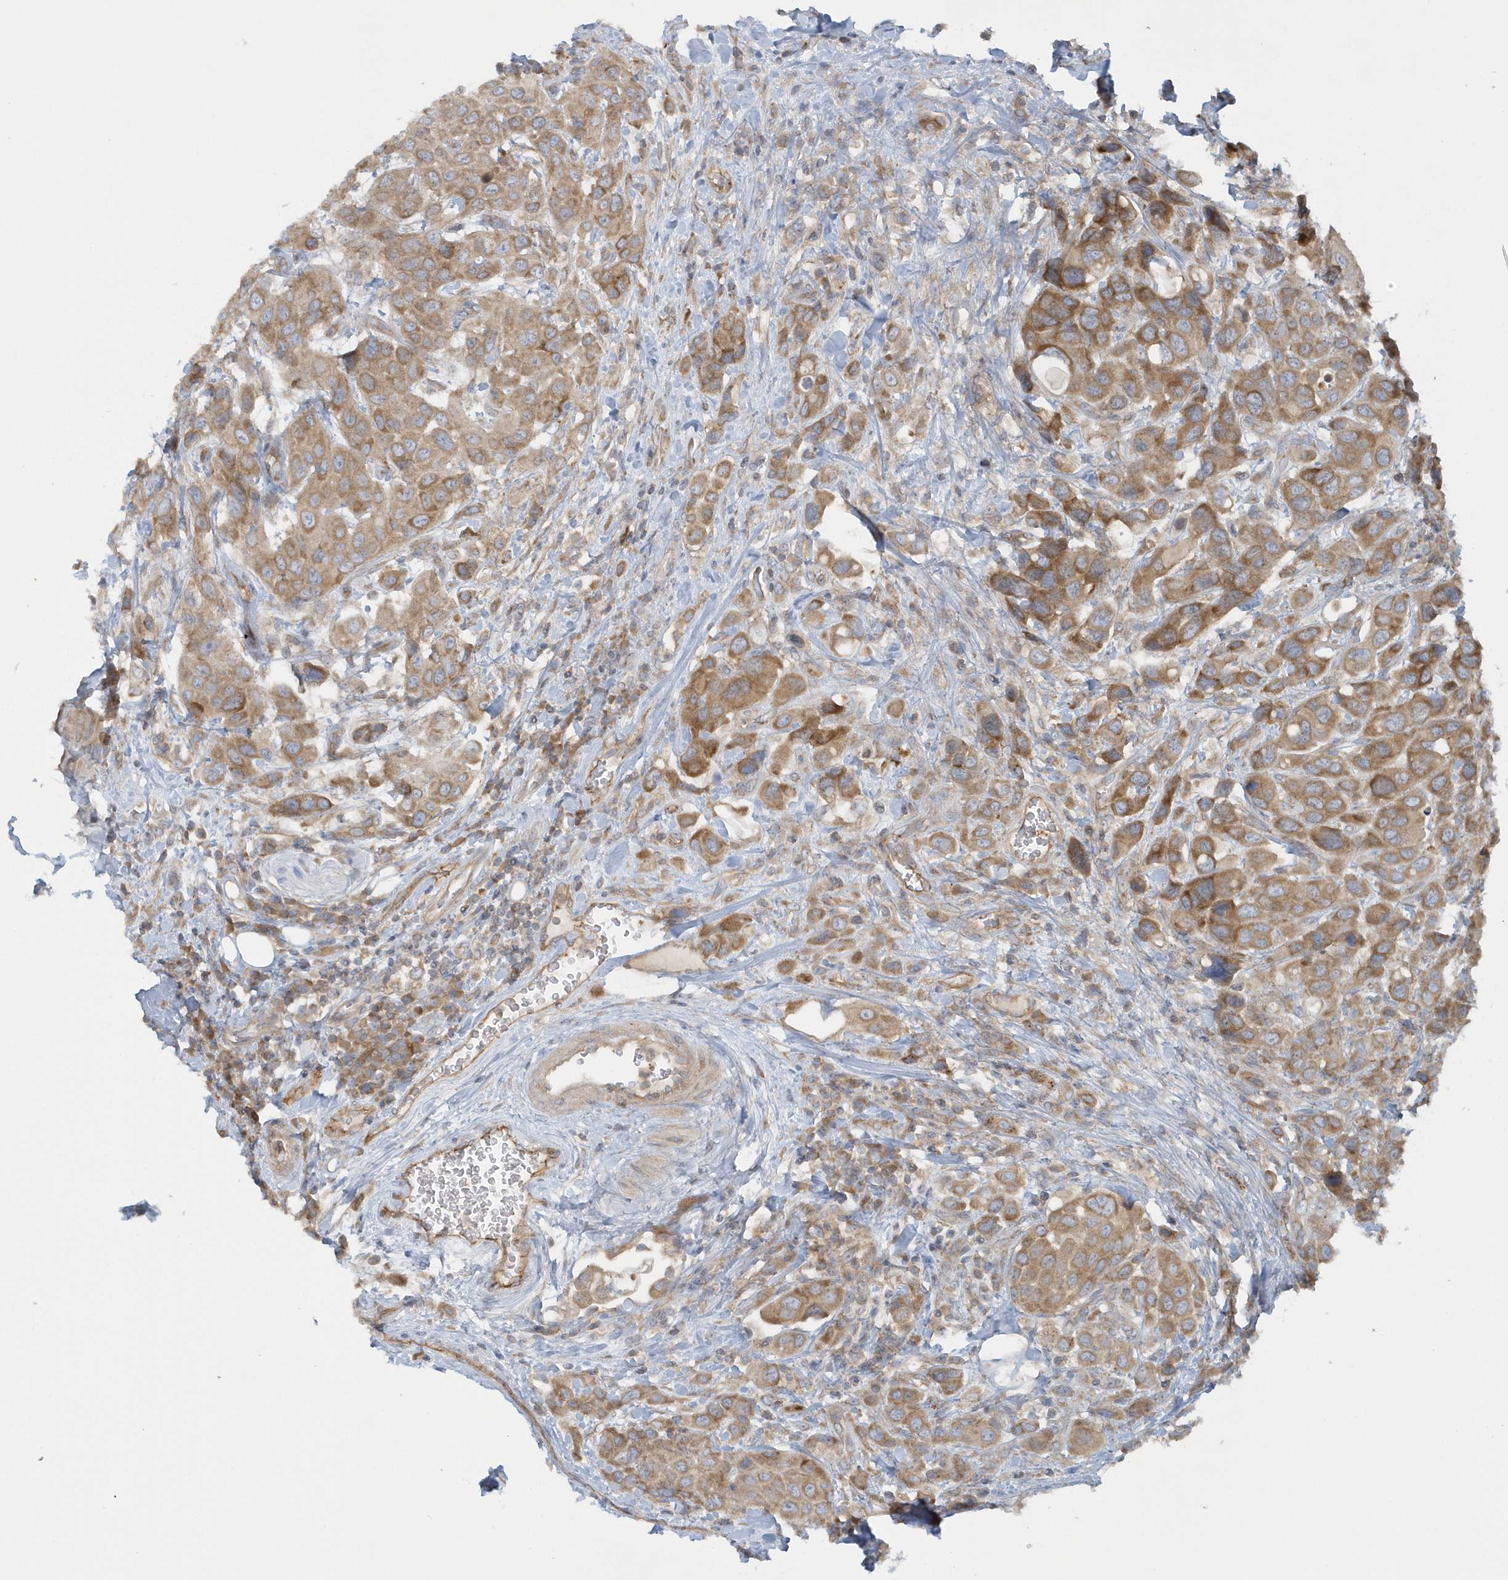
{"staining": {"intensity": "moderate", "quantity": ">75%", "location": "cytoplasmic/membranous"}, "tissue": "urothelial cancer", "cell_type": "Tumor cells", "image_type": "cancer", "snomed": [{"axis": "morphology", "description": "Urothelial carcinoma, High grade"}, {"axis": "topography", "description": "Urinary bladder"}], "caption": "Protein staining of urothelial cancer tissue shows moderate cytoplasmic/membranous staining in about >75% of tumor cells.", "gene": "CNOT10", "patient": {"sex": "male", "age": 50}}